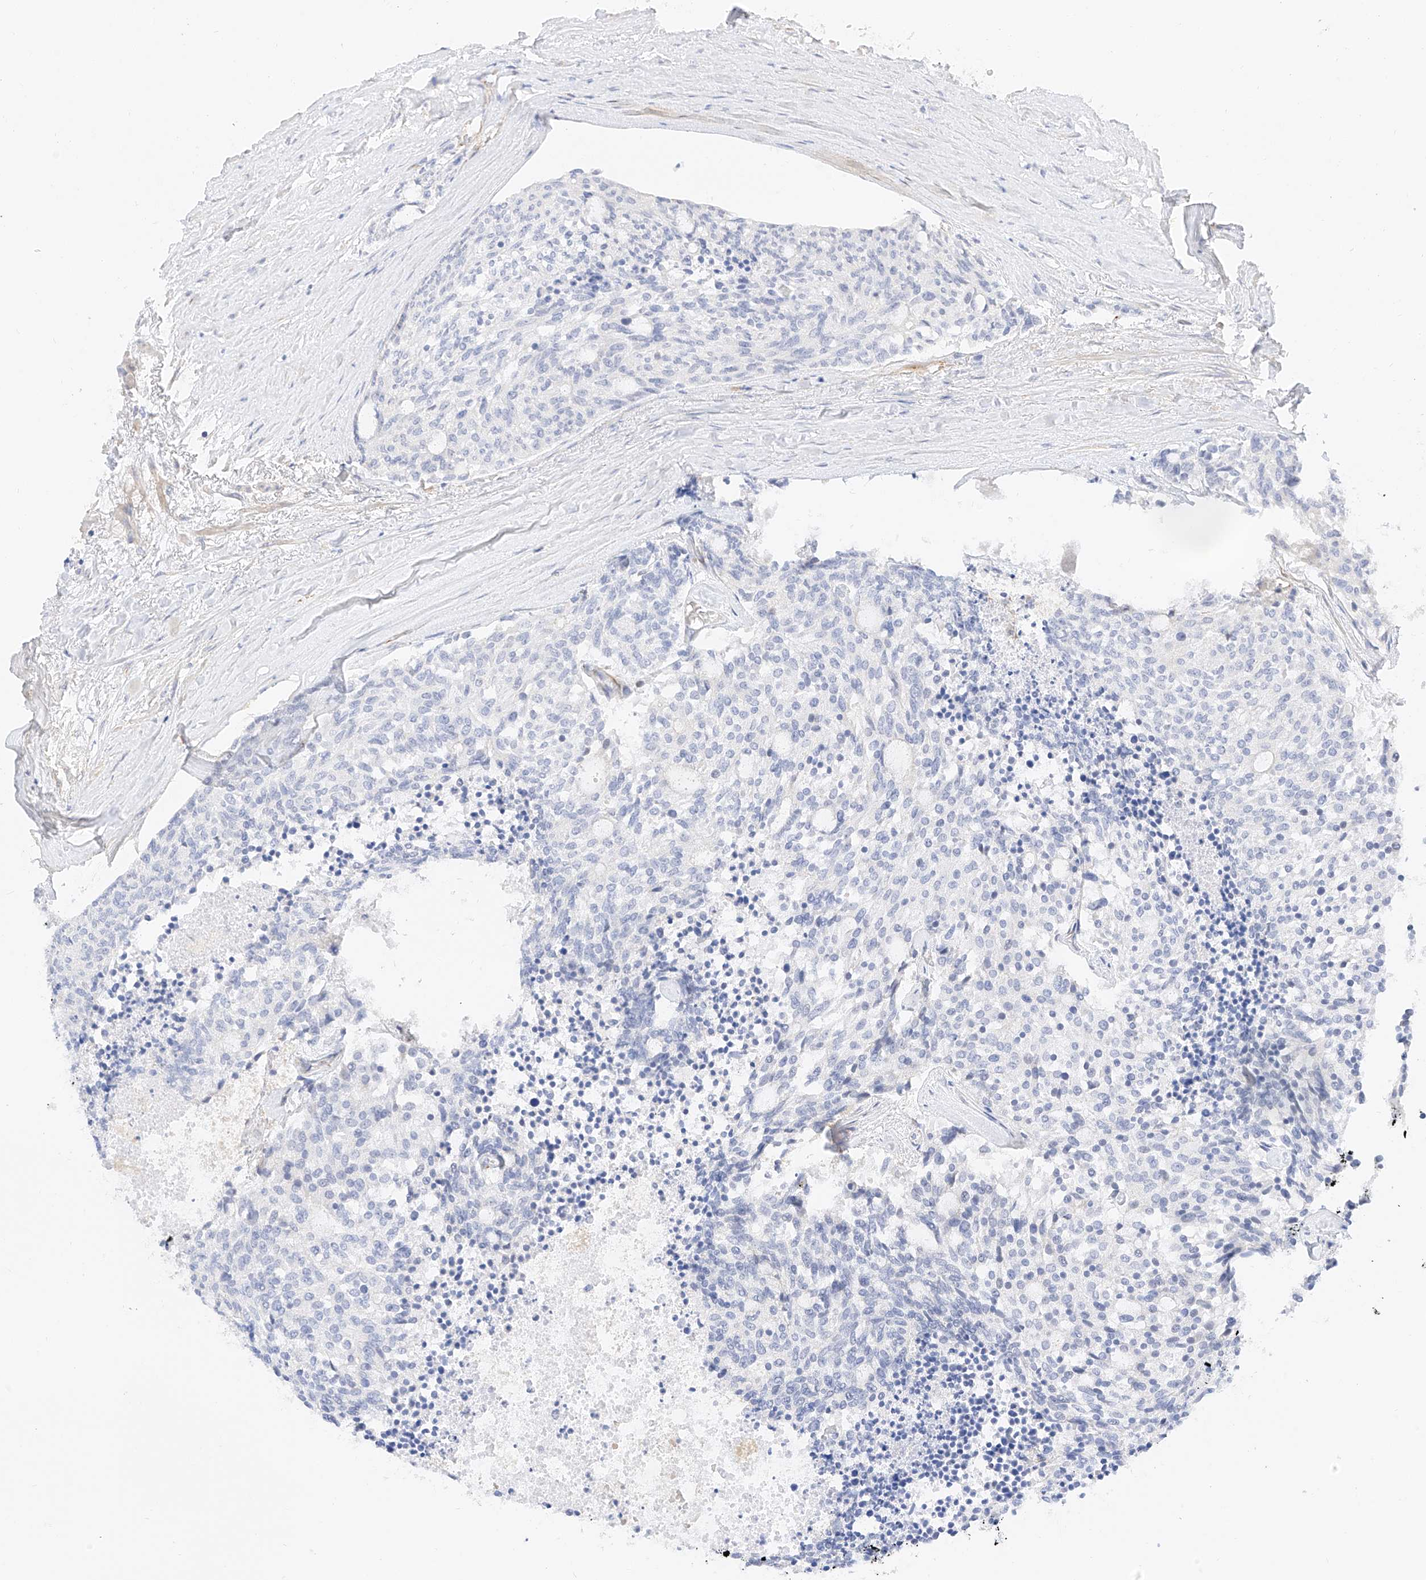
{"staining": {"intensity": "negative", "quantity": "none", "location": "none"}, "tissue": "carcinoid", "cell_type": "Tumor cells", "image_type": "cancer", "snomed": [{"axis": "morphology", "description": "Carcinoid, malignant, NOS"}, {"axis": "topography", "description": "Pancreas"}], "caption": "DAB immunohistochemical staining of carcinoid displays no significant expression in tumor cells.", "gene": "CDCP2", "patient": {"sex": "female", "age": 54}}